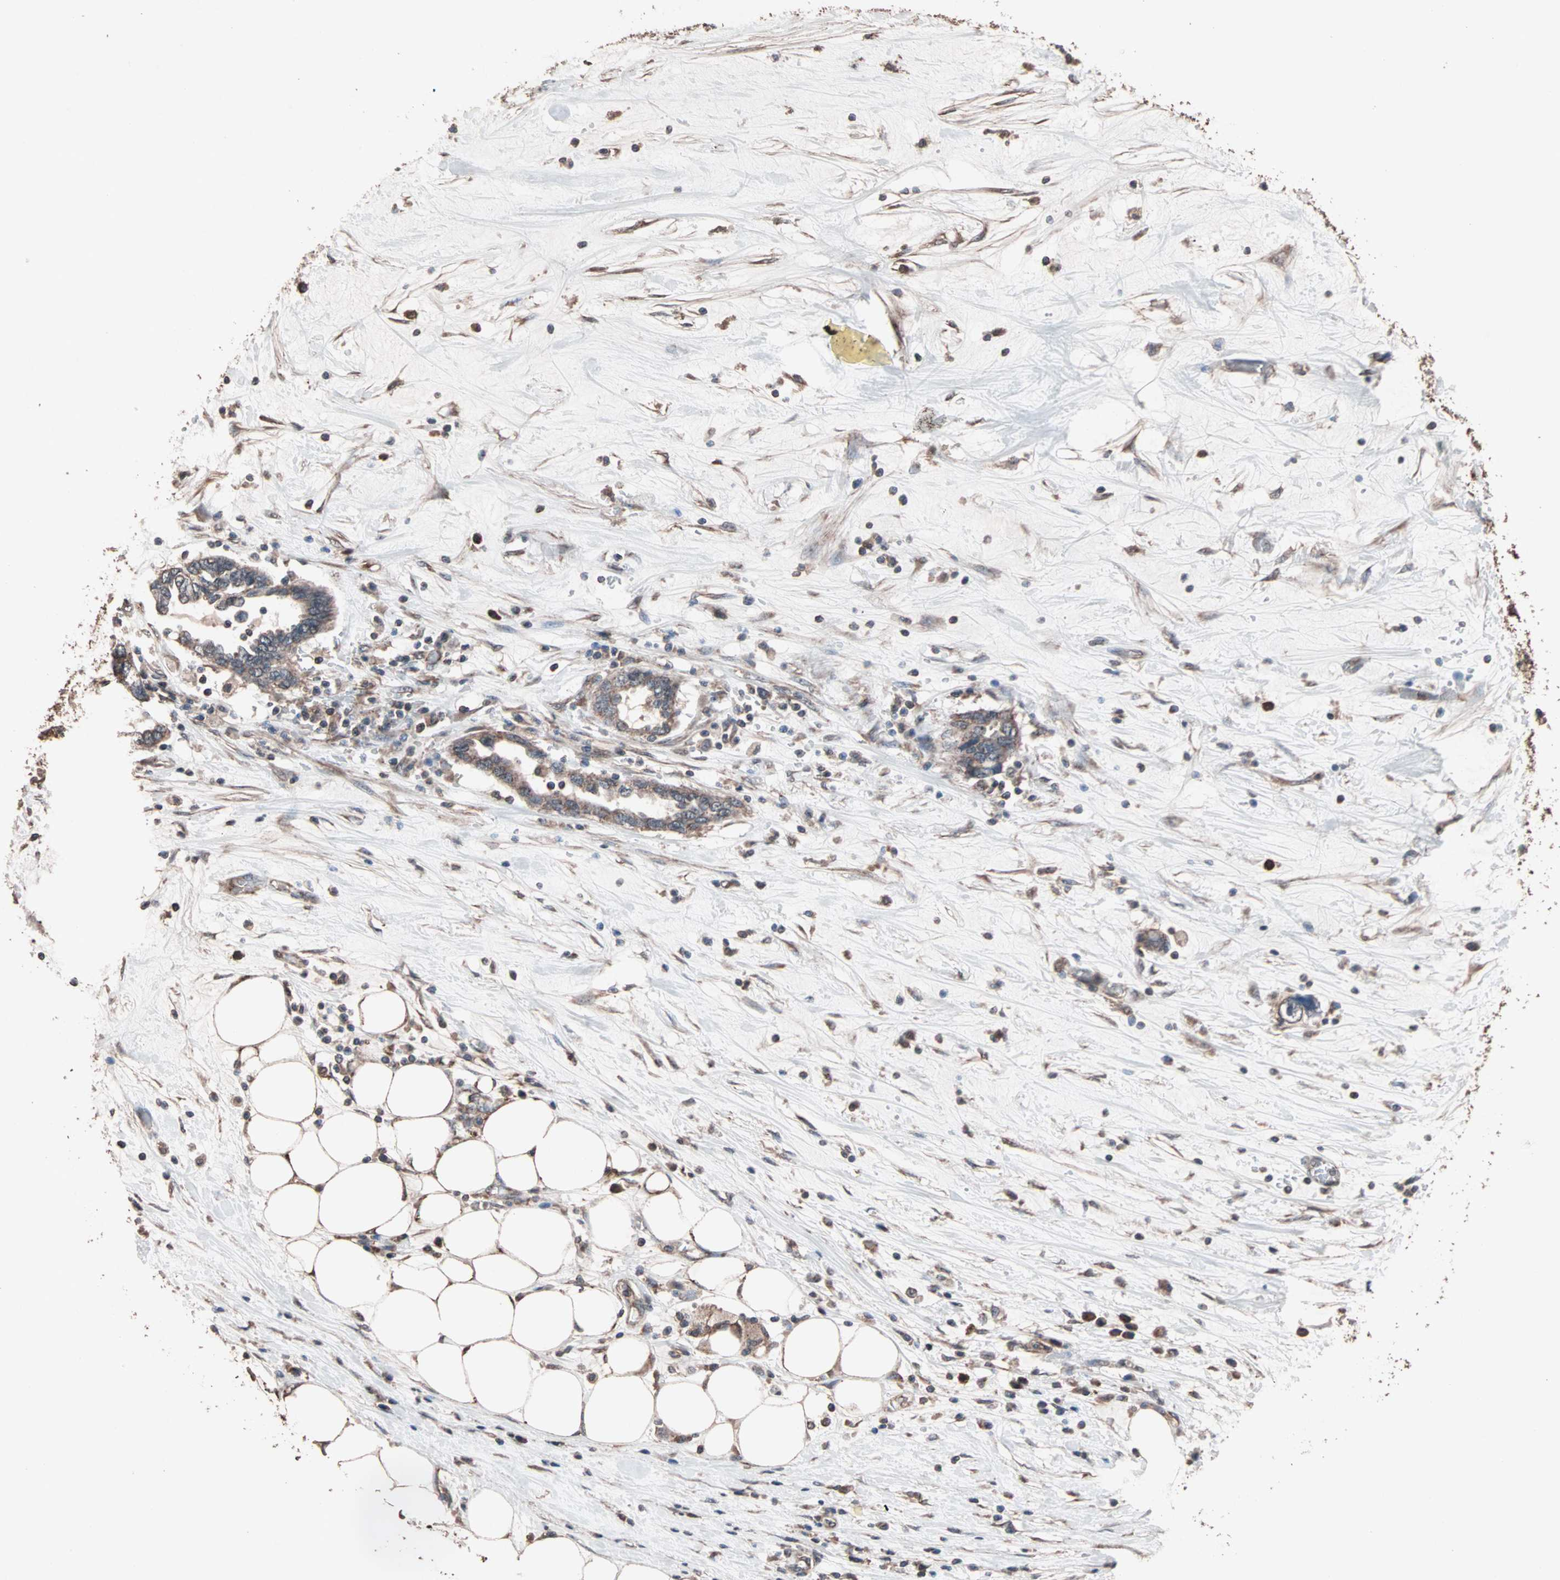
{"staining": {"intensity": "moderate", "quantity": ">75%", "location": "cytoplasmic/membranous"}, "tissue": "pancreatic cancer", "cell_type": "Tumor cells", "image_type": "cancer", "snomed": [{"axis": "morphology", "description": "Adenocarcinoma, NOS"}, {"axis": "topography", "description": "Pancreas"}], "caption": "Immunohistochemistry (DAB (3,3'-diaminobenzidine)) staining of human pancreatic adenocarcinoma shows moderate cytoplasmic/membranous protein expression in about >75% of tumor cells. The protein is stained brown, and the nuclei are stained in blue (DAB (3,3'-diaminobenzidine) IHC with brightfield microscopy, high magnification).", "gene": "MRPL2", "patient": {"sex": "female", "age": 57}}